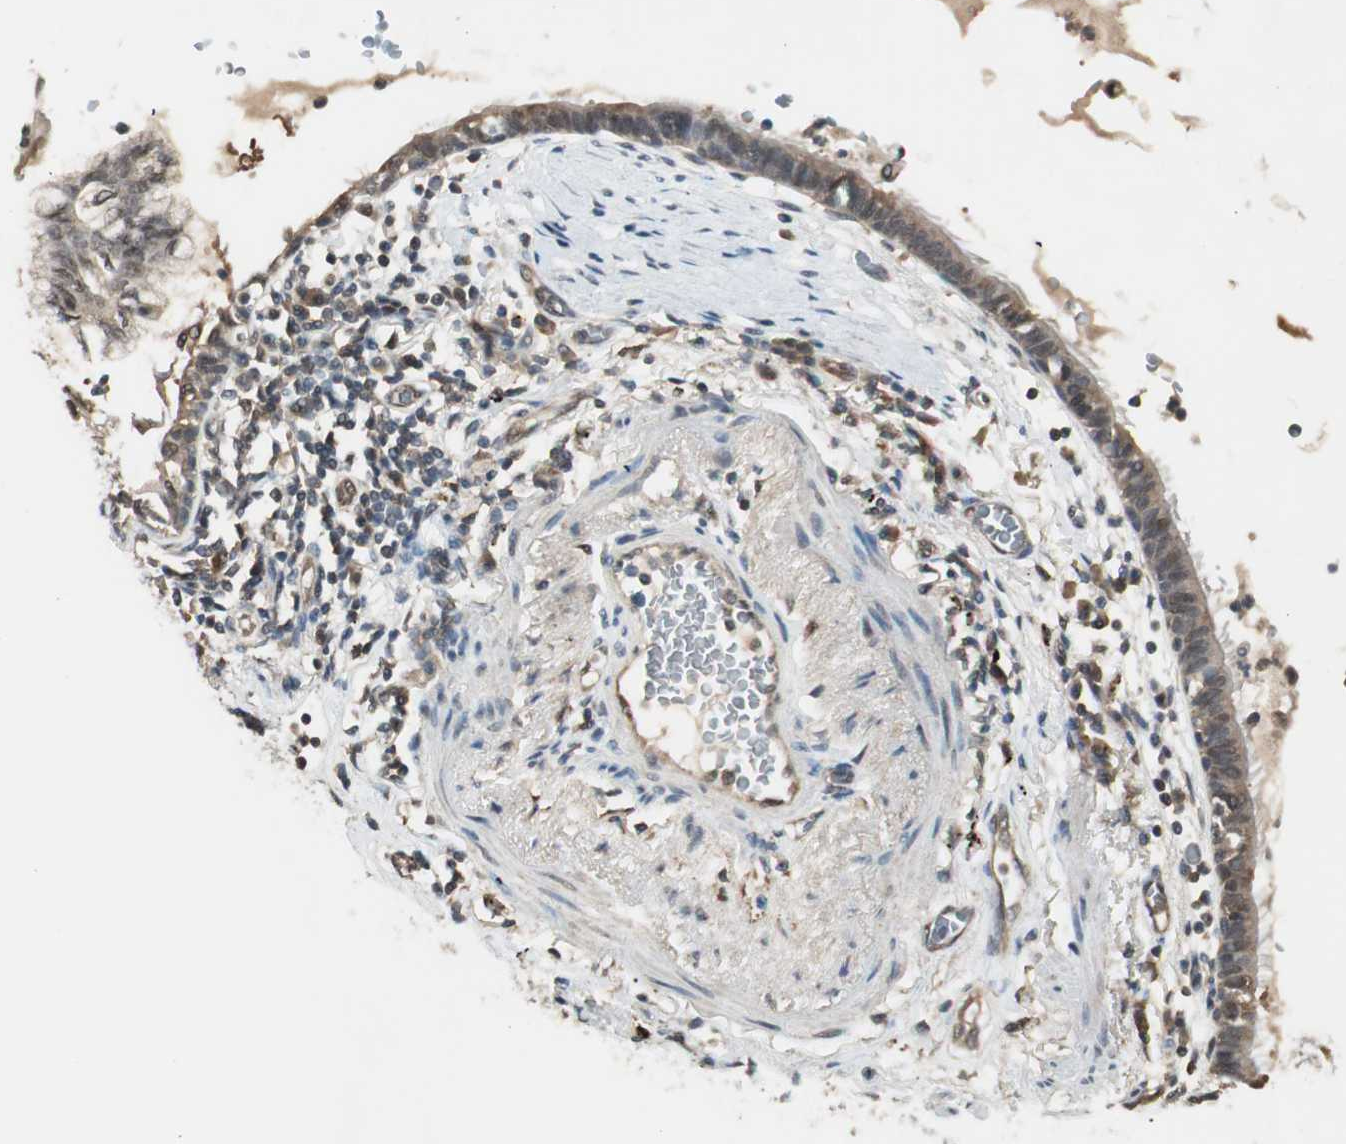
{"staining": {"intensity": "weak", "quantity": "25%-75%", "location": "cytoplasmic/membranous"}, "tissue": "lung cancer", "cell_type": "Tumor cells", "image_type": "cancer", "snomed": [{"axis": "morphology", "description": "Adenocarcinoma, NOS"}, {"axis": "topography", "description": "Lung"}], "caption": "Immunohistochemical staining of human lung cancer (adenocarcinoma) demonstrates weak cytoplasmic/membranous protein expression in approximately 25%-75% of tumor cells. (brown staining indicates protein expression, while blue staining denotes nuclei).", "gene": "USP5", "patient": {"sex": "female", "age": 70}}